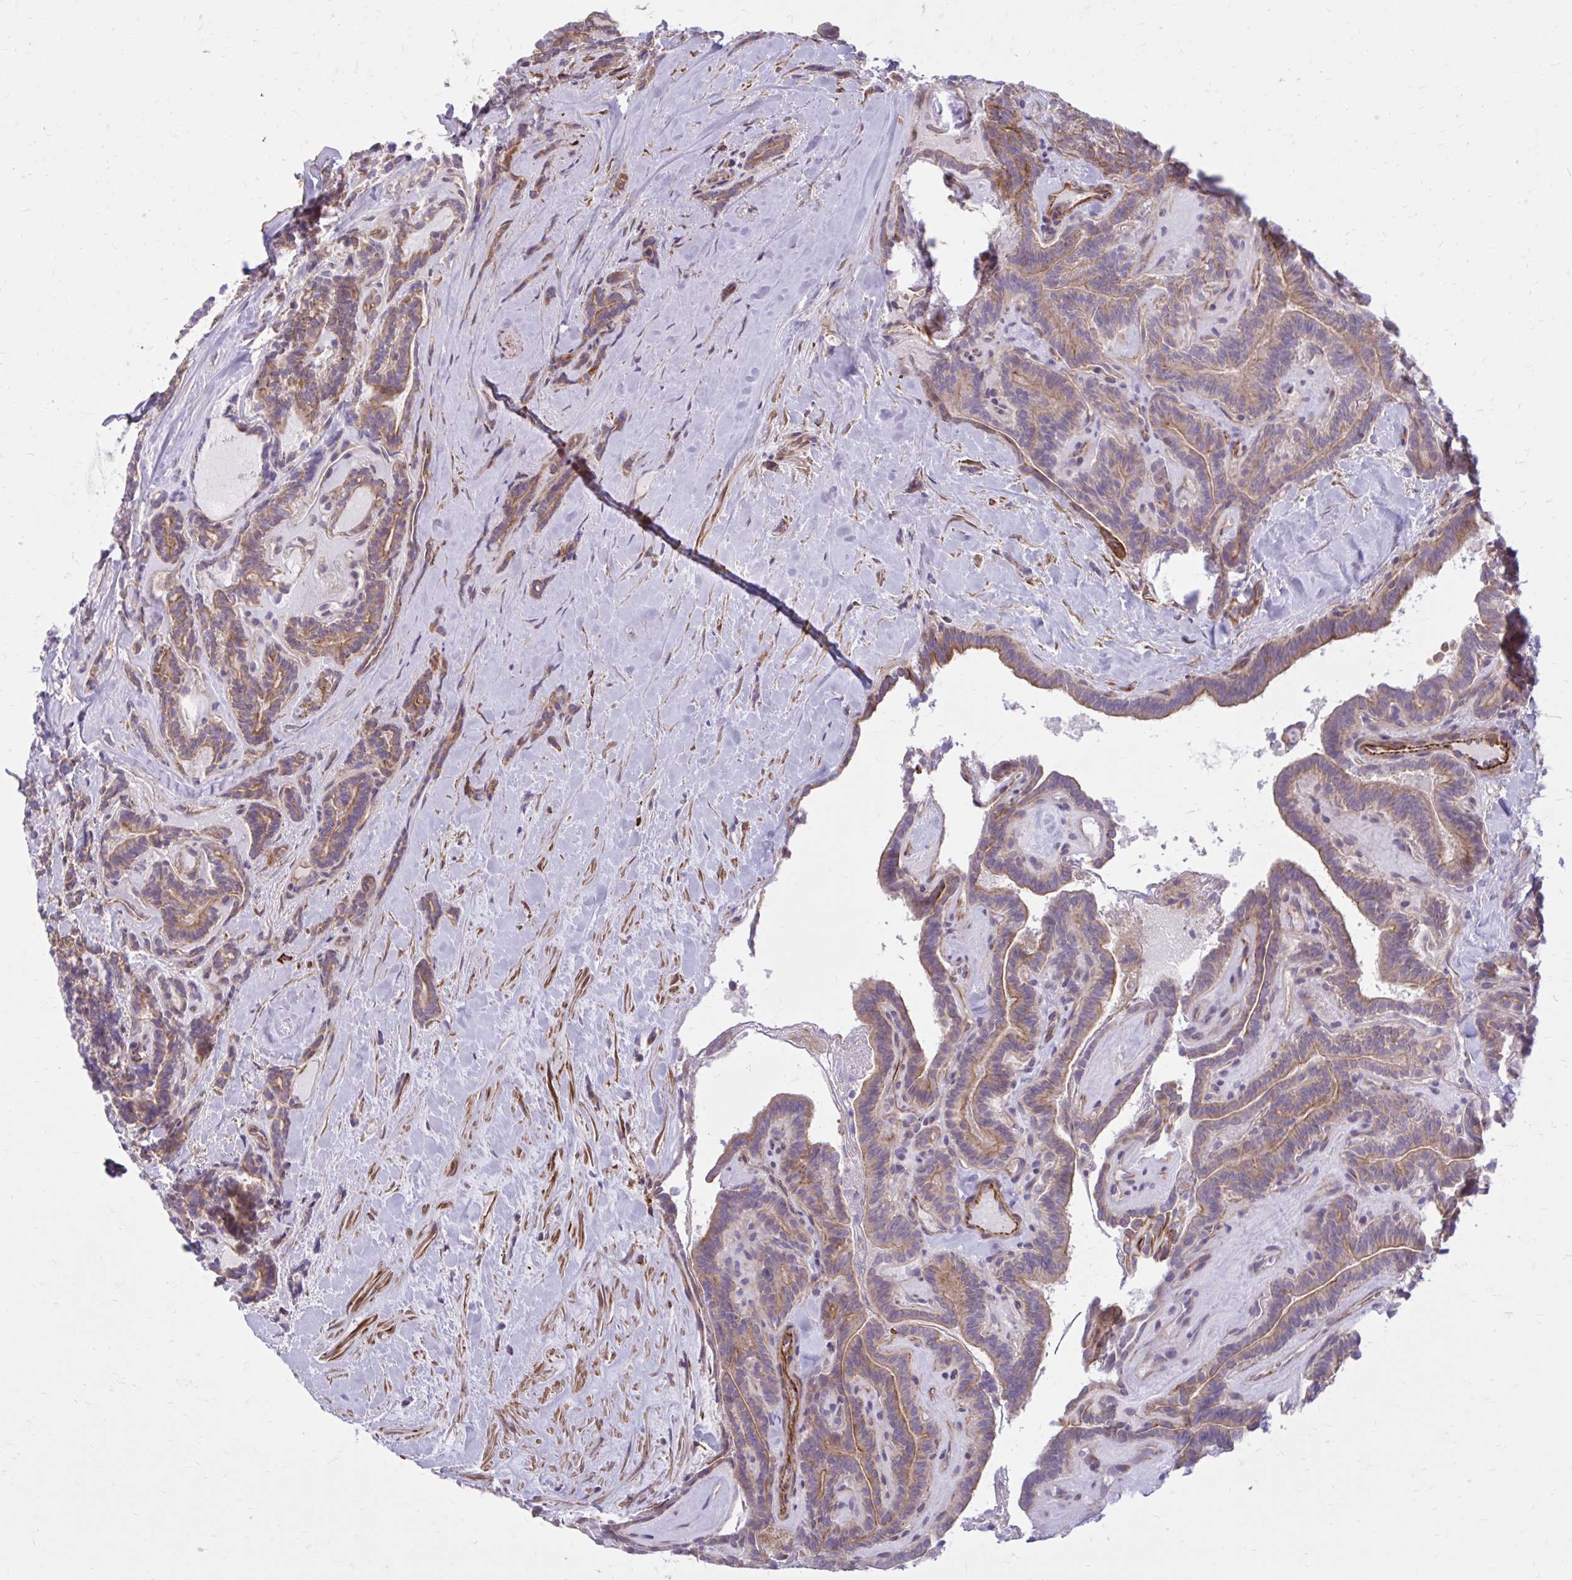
{"staining": {"intensity": "moderate", "quantity": ">75%", "location": "cytoplasmic/membranous"}, "tissue": "thyroid cancer", "cell_type": "Tumor cells", "image_type": "cancer", "snomed": [{"axis": "morphology", "description": "Papillary adenocarcinoma, NOS"}, {"axis": "topography", "description": "Thyroid gland"}], "caption": "Approximately >75% of tumor cells in thyroid papillary adenocarcinoma show moderate cytoplasmic/membranous protein positivity as visualized by brown immunohistochemical staining.", "gene": "FAP", "patient": {"sex": "female", "age": 21}}